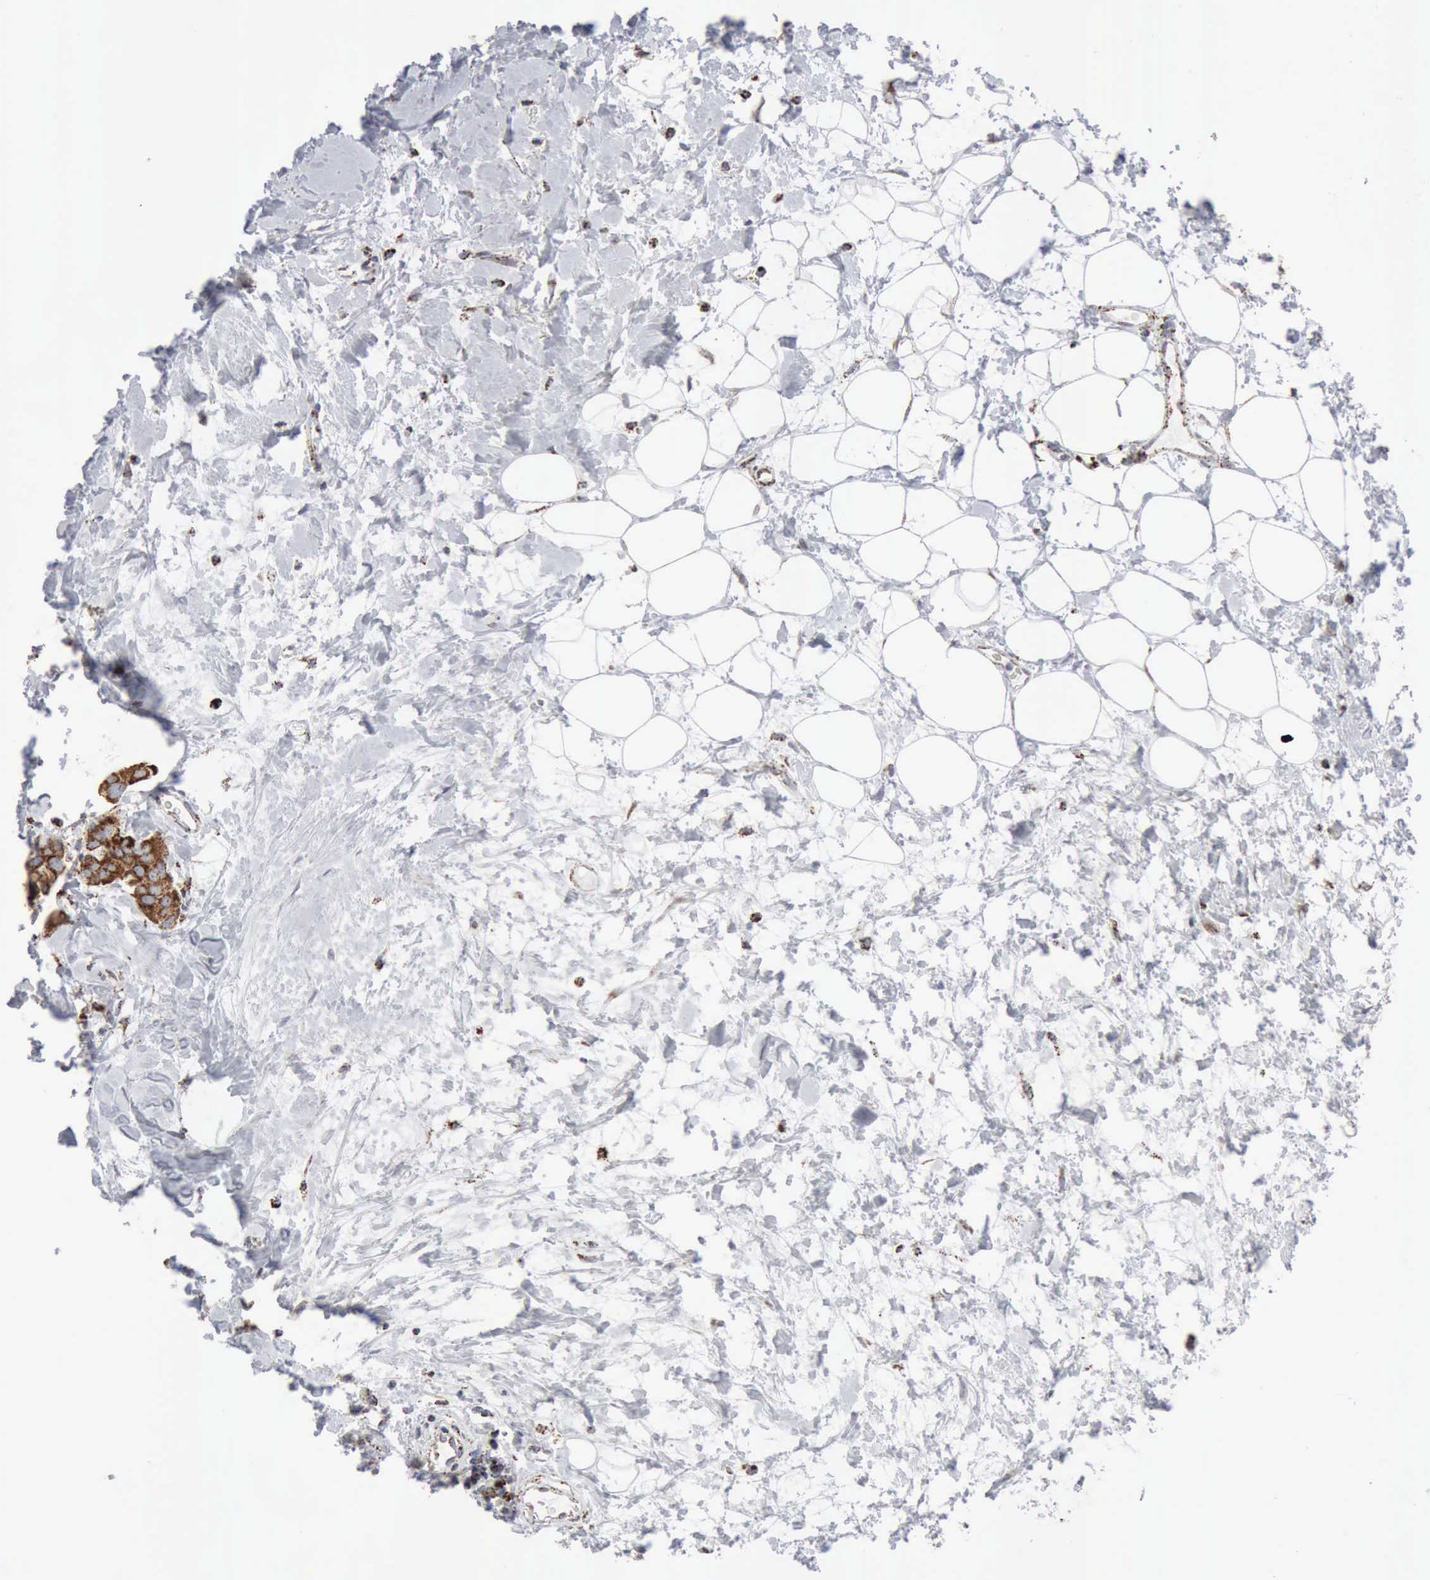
{"staining": {"intensity": "moderate", "quantity": ">75%", "location": "cytoplasmic/membranous"}, "tissue": "breast cancer", "cell_type": "Tumor cells", "image_type": "cancer", "snomed": [{"axis": "morphology", "description": "Duct carcinoma"}, {"axis": "topography", "description": "Breast"}], "caption": "A medium amount of moderate cytoplasmic/membranous expression is appreciated in about >75% of tumor cells in infiltrating ductal carcinoma (breast) tissue. (Stains: DAB (3,3'-diaminobenzidine) in brown, nuclei in blue, Microscopy: brightfield microscopy at high magnification).", "gene": "ACO2", "patient": {"sex": "female", "age": 40}}